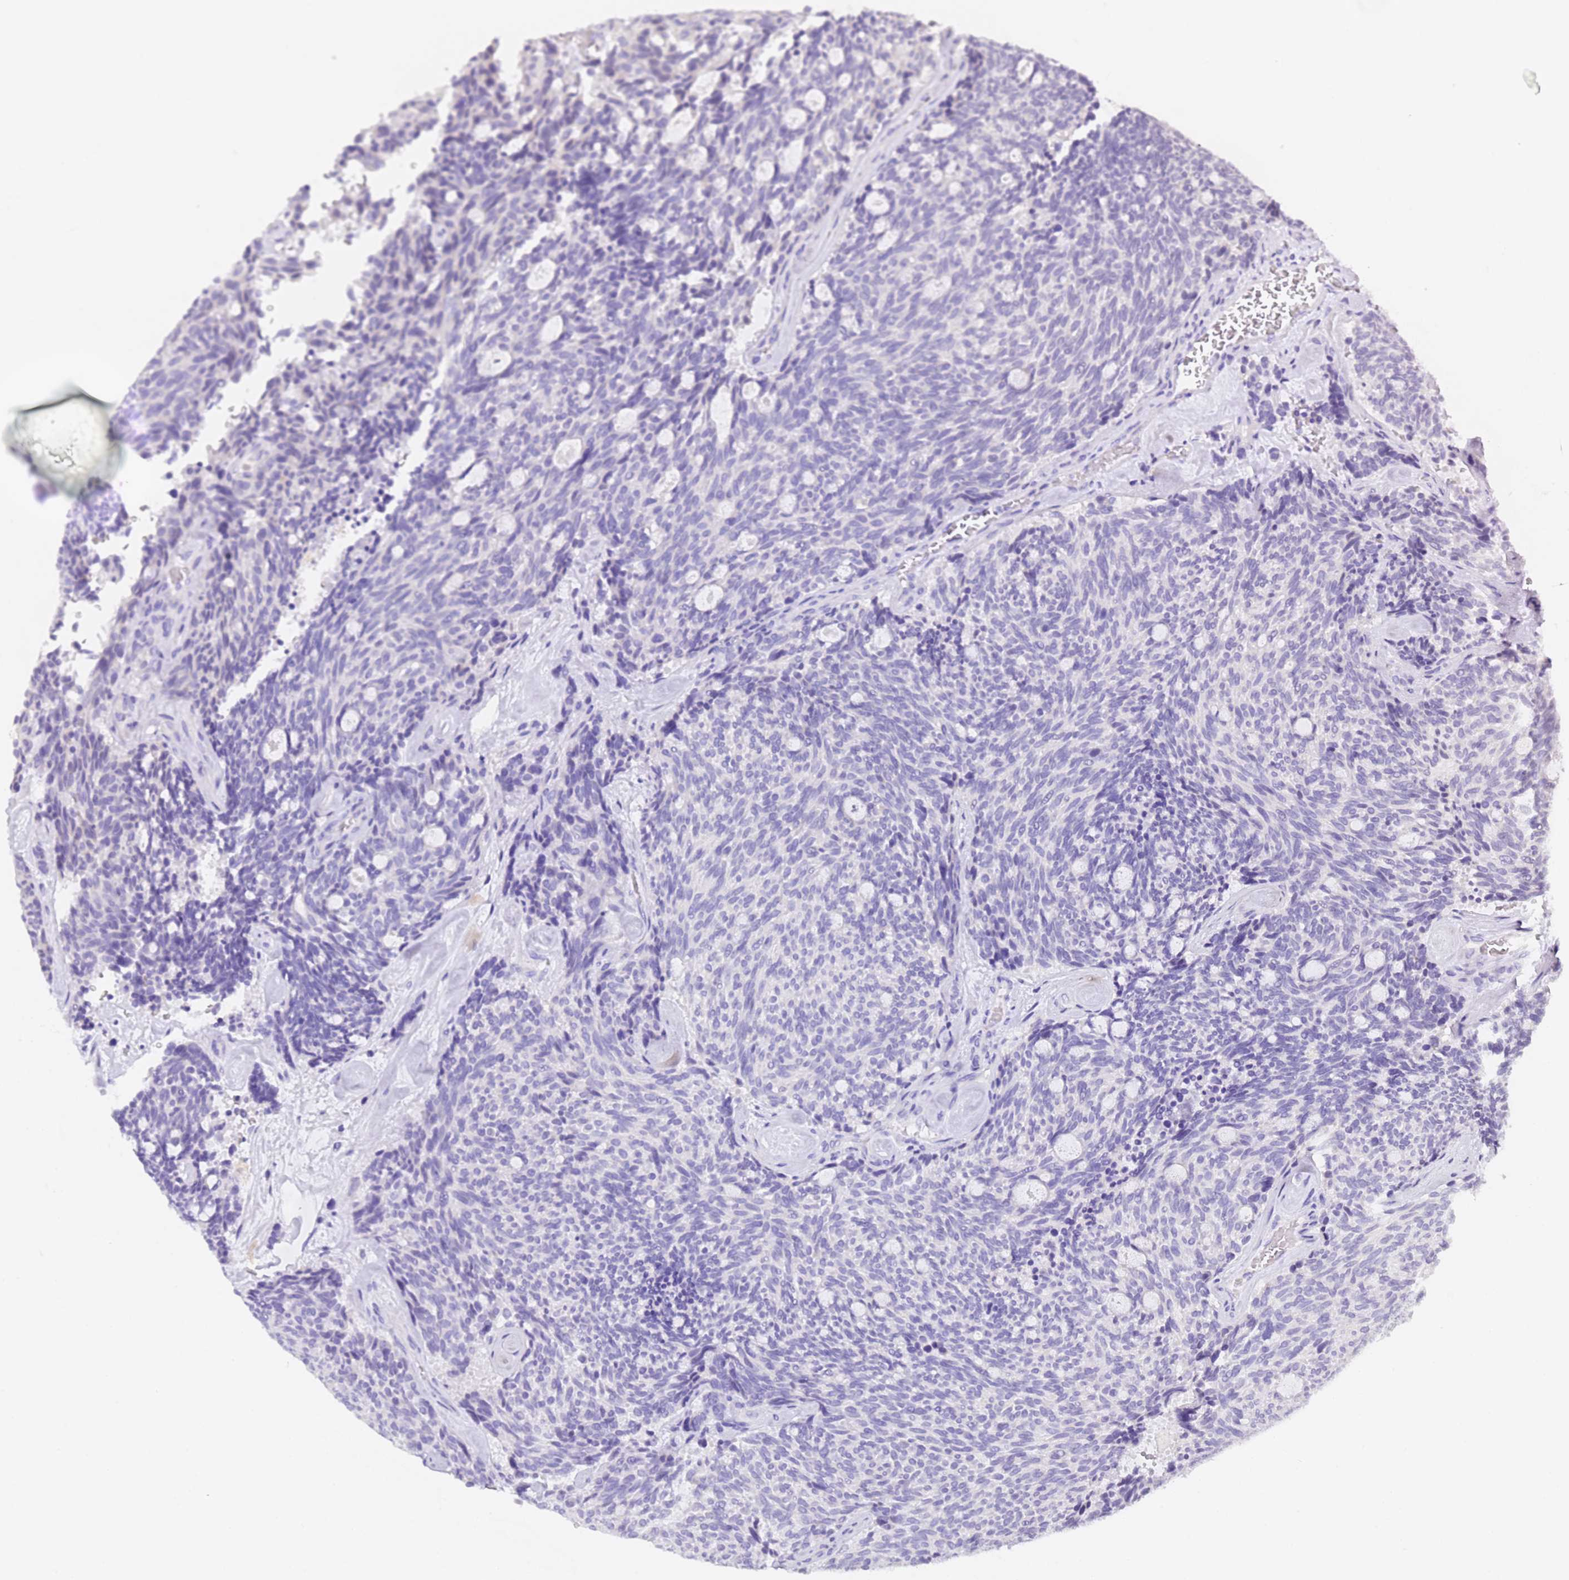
{"staining": {"intensity": "negative", "quantity": "none", "location": "none"}, "tissue": "carcinoid", "cell_type": "Tumor cells", "image_type": "cancer", "snomed": [{"axis": "morphology", "description": "Carcinoid, malignant, NOS"}, {"axis": "topography", "description": "Pancreas"}], "caption": "DAB (3,3'-diaminobenzidine) immunohistochemical staining of malignant carcinoid displays no significant positivity in tumor cells. Nuclei are stained in blue.", "gene": "GABRA1", "patient": {"sex": "female", "age": 54}}